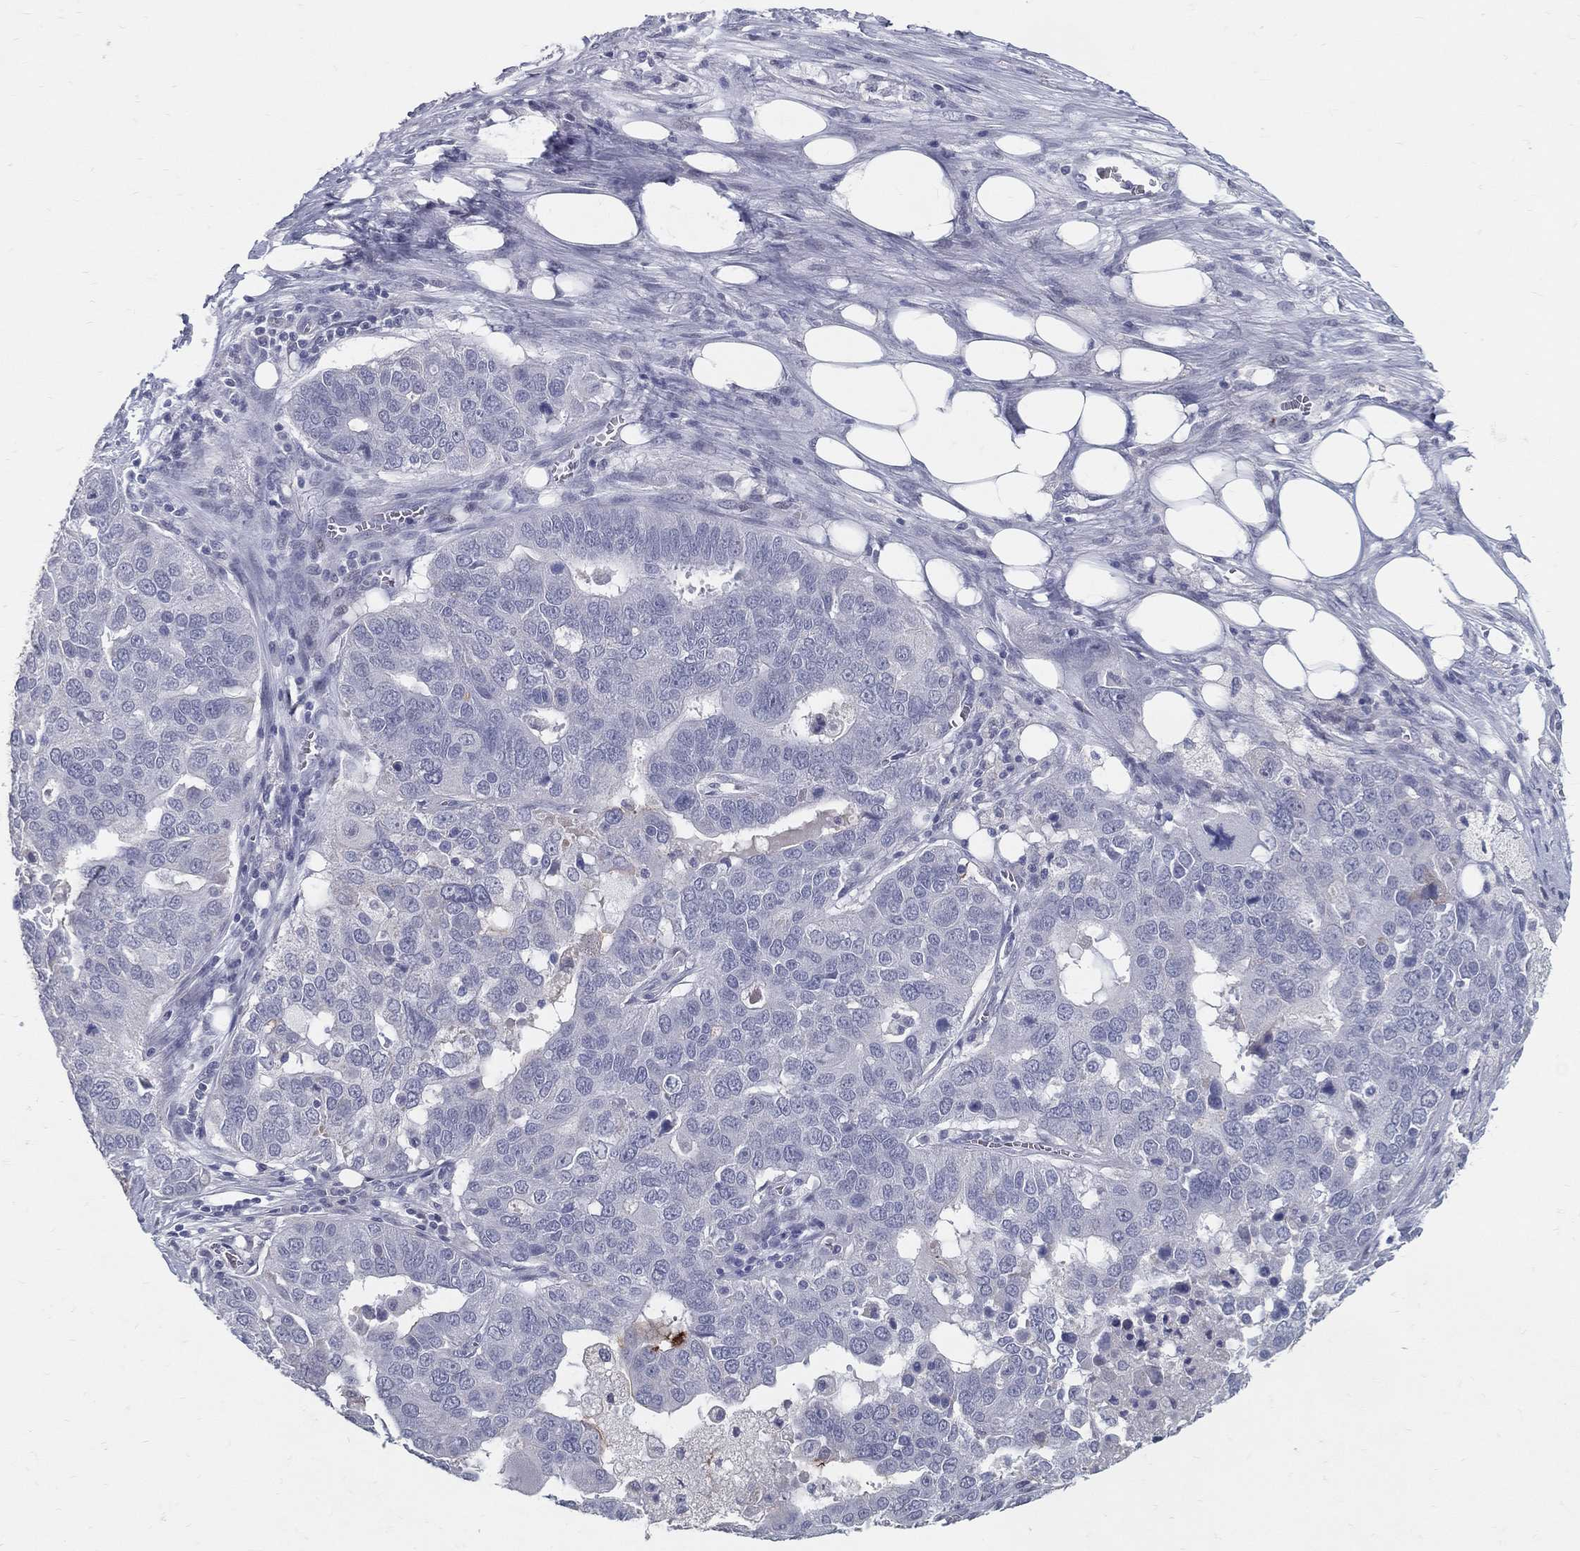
{"staining": {"intensity": "negative", "quantity": "none", "location": "none"}, "tissue": "ovarian cancer", "cell_type": "Tumor cells", "image_type": "cancer", "snomed": [{"axis": "morphology", "description": "Carcinoma, endometroid"}, {"axis": "topography", "description": "Soft tissue"}, {"axis": "topography", "description": "Ovary"}], "caption": "Immunohistochemistry (IHC) image of ovarian endometroid carcinoma stained for a protein (brown), which exhibits no positivity in tumor cells. (Immunohistochemistry (IHC), brightfield microscopy, high magnification).", "gene": "ACE2", "patient": {"sex": "female", "age": 52}}